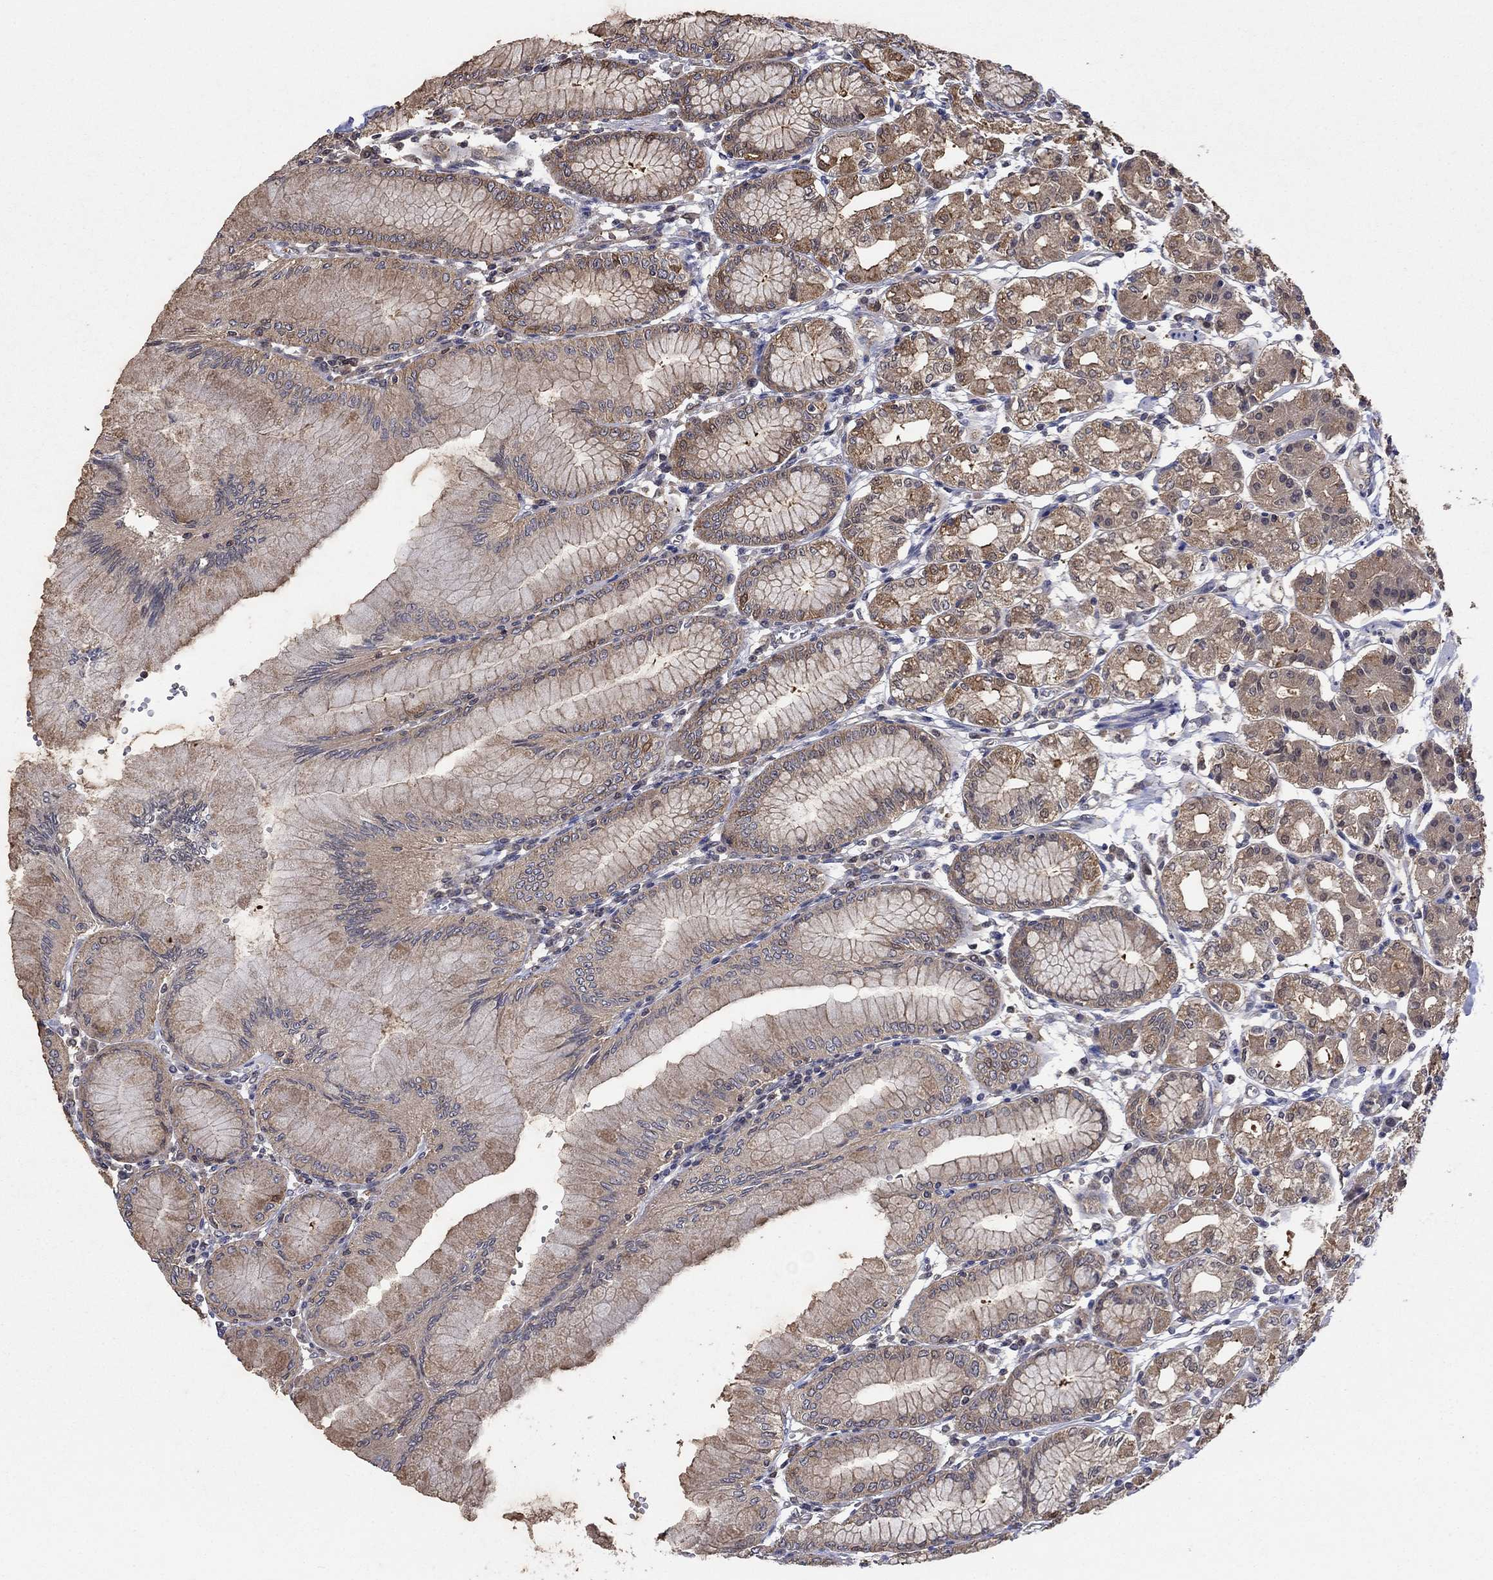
{"staining": {"intensity": "moderate", "quantity": "<25%", "location": "cytoplasmic/membranous"}, "tissue": "stomach", "cell_type": "Glandular cells", "image_type": "normal", "snomed": [{"axis": "morphology", "description": "Normal tissue, NOS"}, {"axis": "topography", "description": "Skeletal muscle"}, {"axis": "topography", "description": "Stomach"}], "caption": "Stomach was stained to show a protein in brown. There is low levels of moderate cytoplasmic/membranous positivity in about <25% of glandular cells. The protein is shown in brown color, while the nuclei are stained blue.", "gene": "RNF114", "patient": {"sex": "female", "age": 57}}